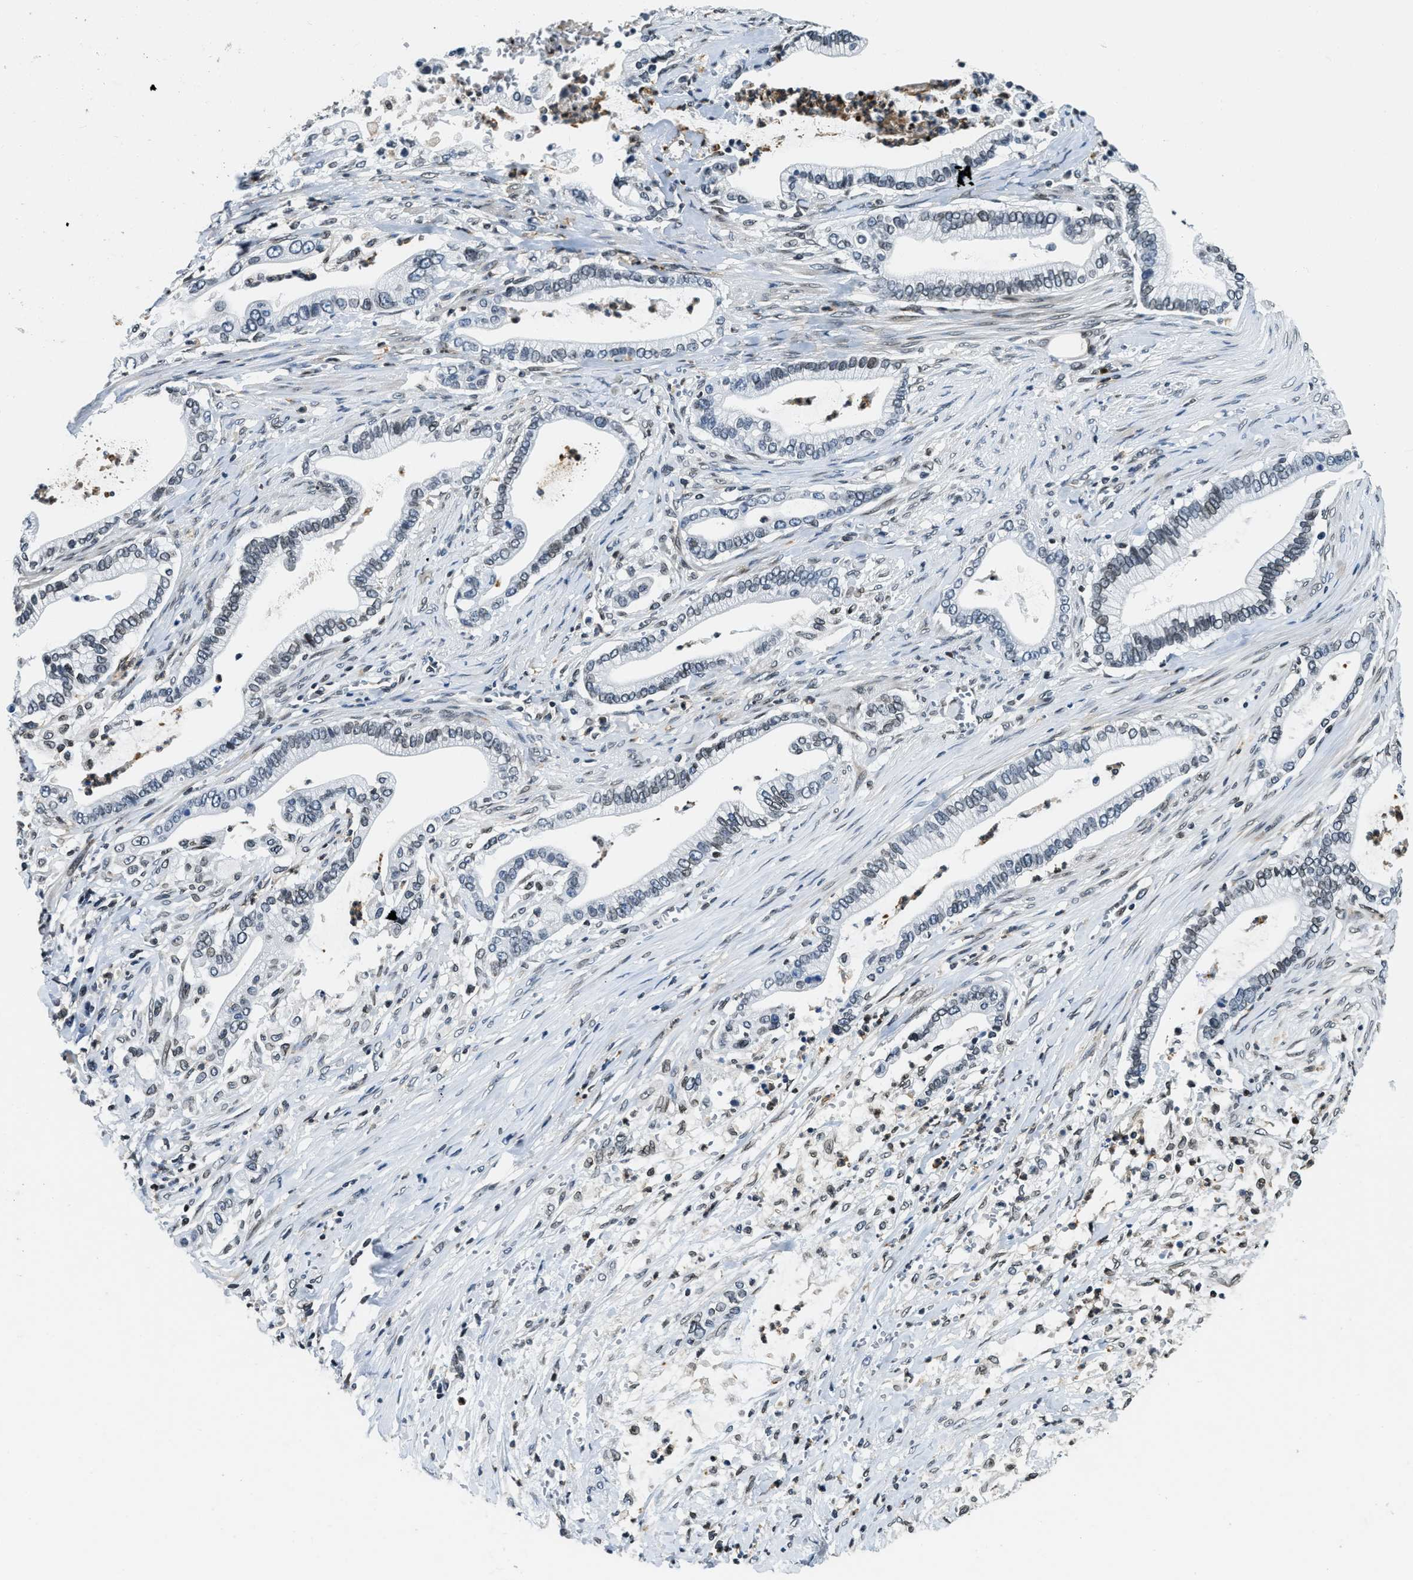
{"staining": {"intensity": "weak", "quantity": "25%-75%", "location": "nuclear"}, "tissue": "pancreatic cancer", "cell_type": "Tumor cells", "image_type": "cancer", "snomed": [{"axis": "morphology", "description": "Adenocarcinoma, NOS"}, {"axis": "topography", "description": "Pancreas"}], "caption": "Pancreatic cancer (adenocarcinoma) was stained to show a protein in brown. There is low levels of weak nuclear positivity in about 25%-75% of tumor cells.", "gene": "ZC3HC1", "patient": {"sex": "male", "age": 69}}